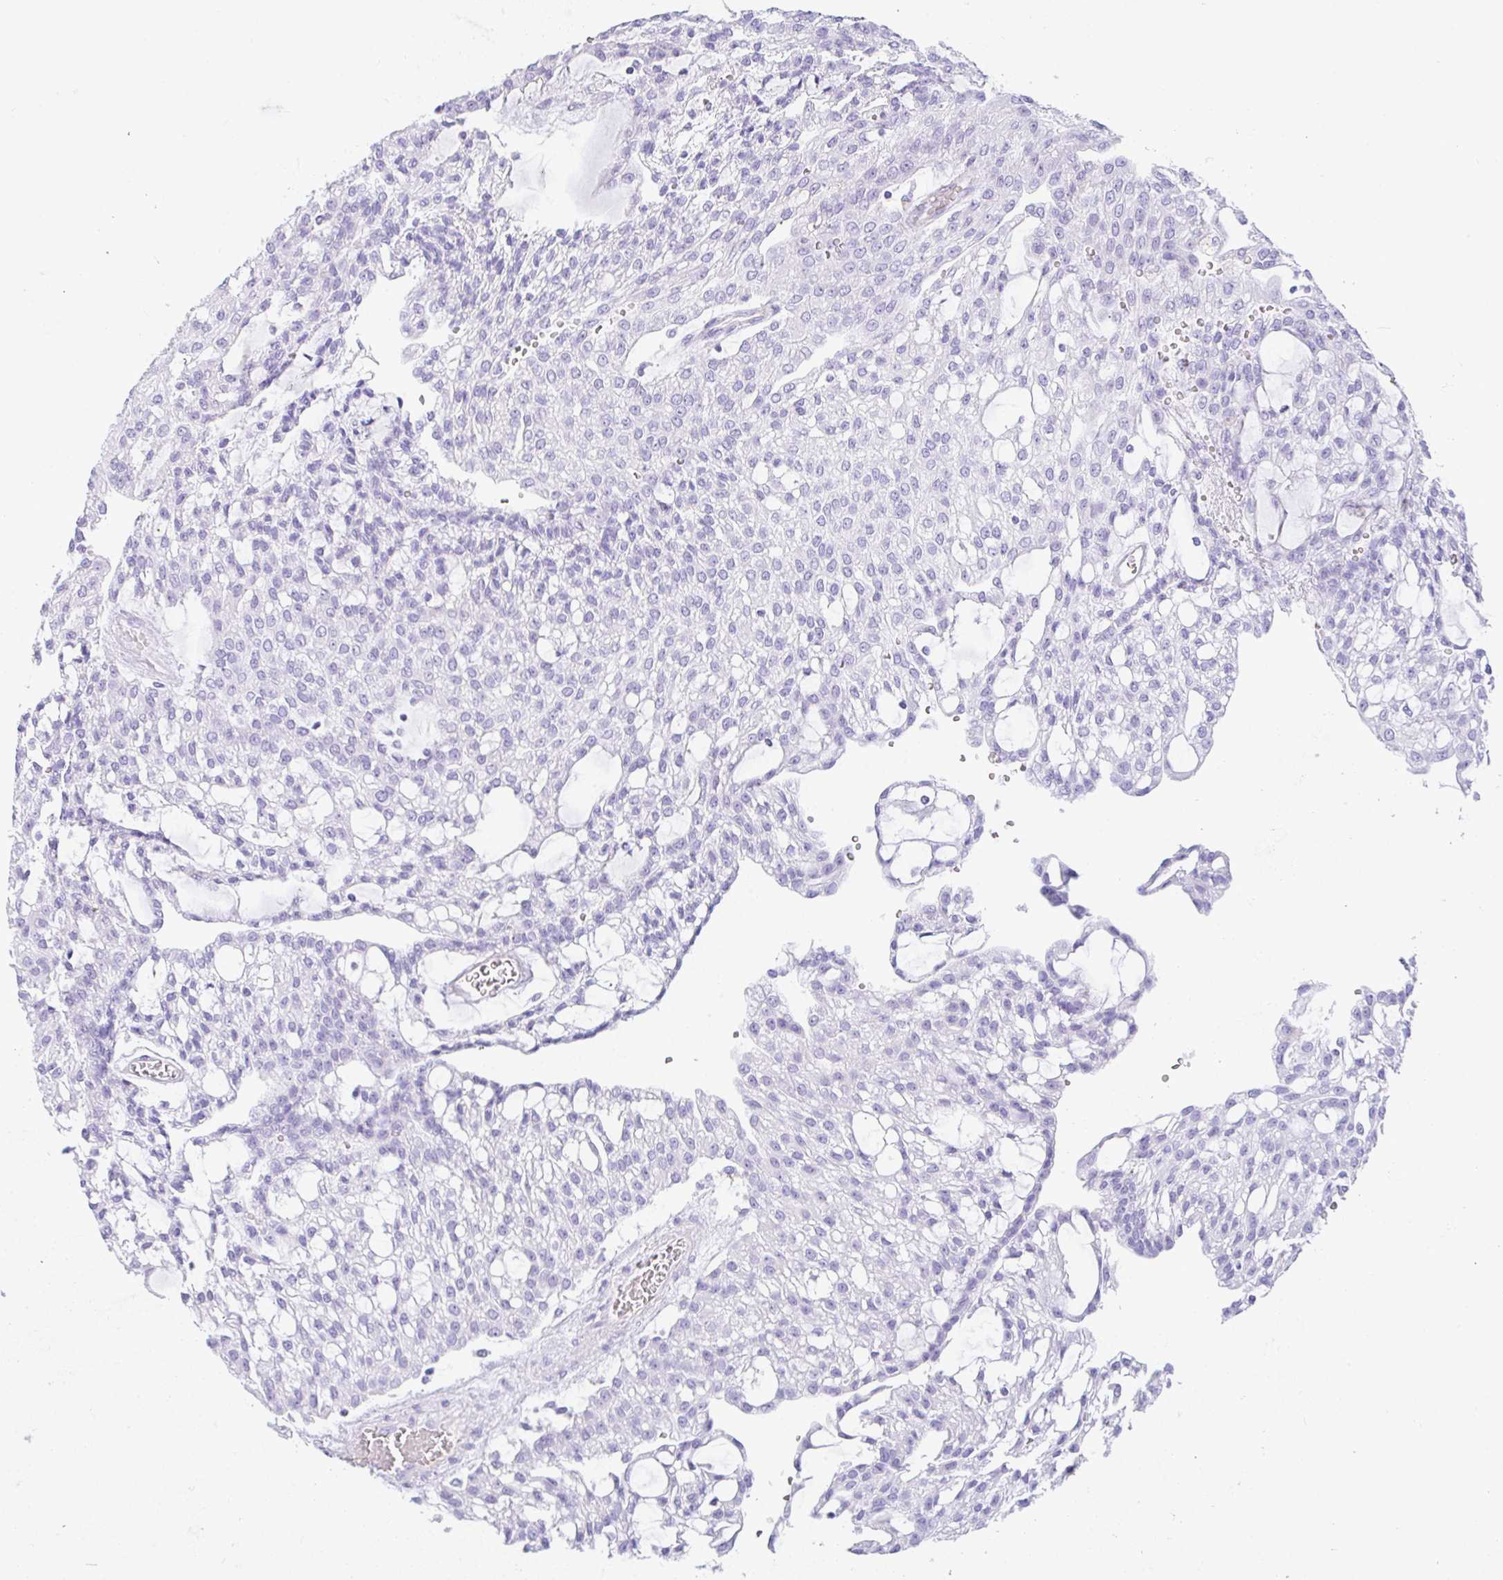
{"staining": {"intensity": "negative", "quantity": "none", "location": "none"}, "tissue": "renal cancer", "cell_type": "Tumor cells", "image_type": "cancer", "snomed": [{"axis": "morphology", "description": "Adenocarcinoma, NOS"}, {"axis": "topography", "description": "Kidney"}], "caption": "Renal cancer stained for a protein using immunohistochemistry (IHC) shows no staining tumor cells.", "gene": "NDUFAF8", "patient": {"sex": "male", "age": 63}}